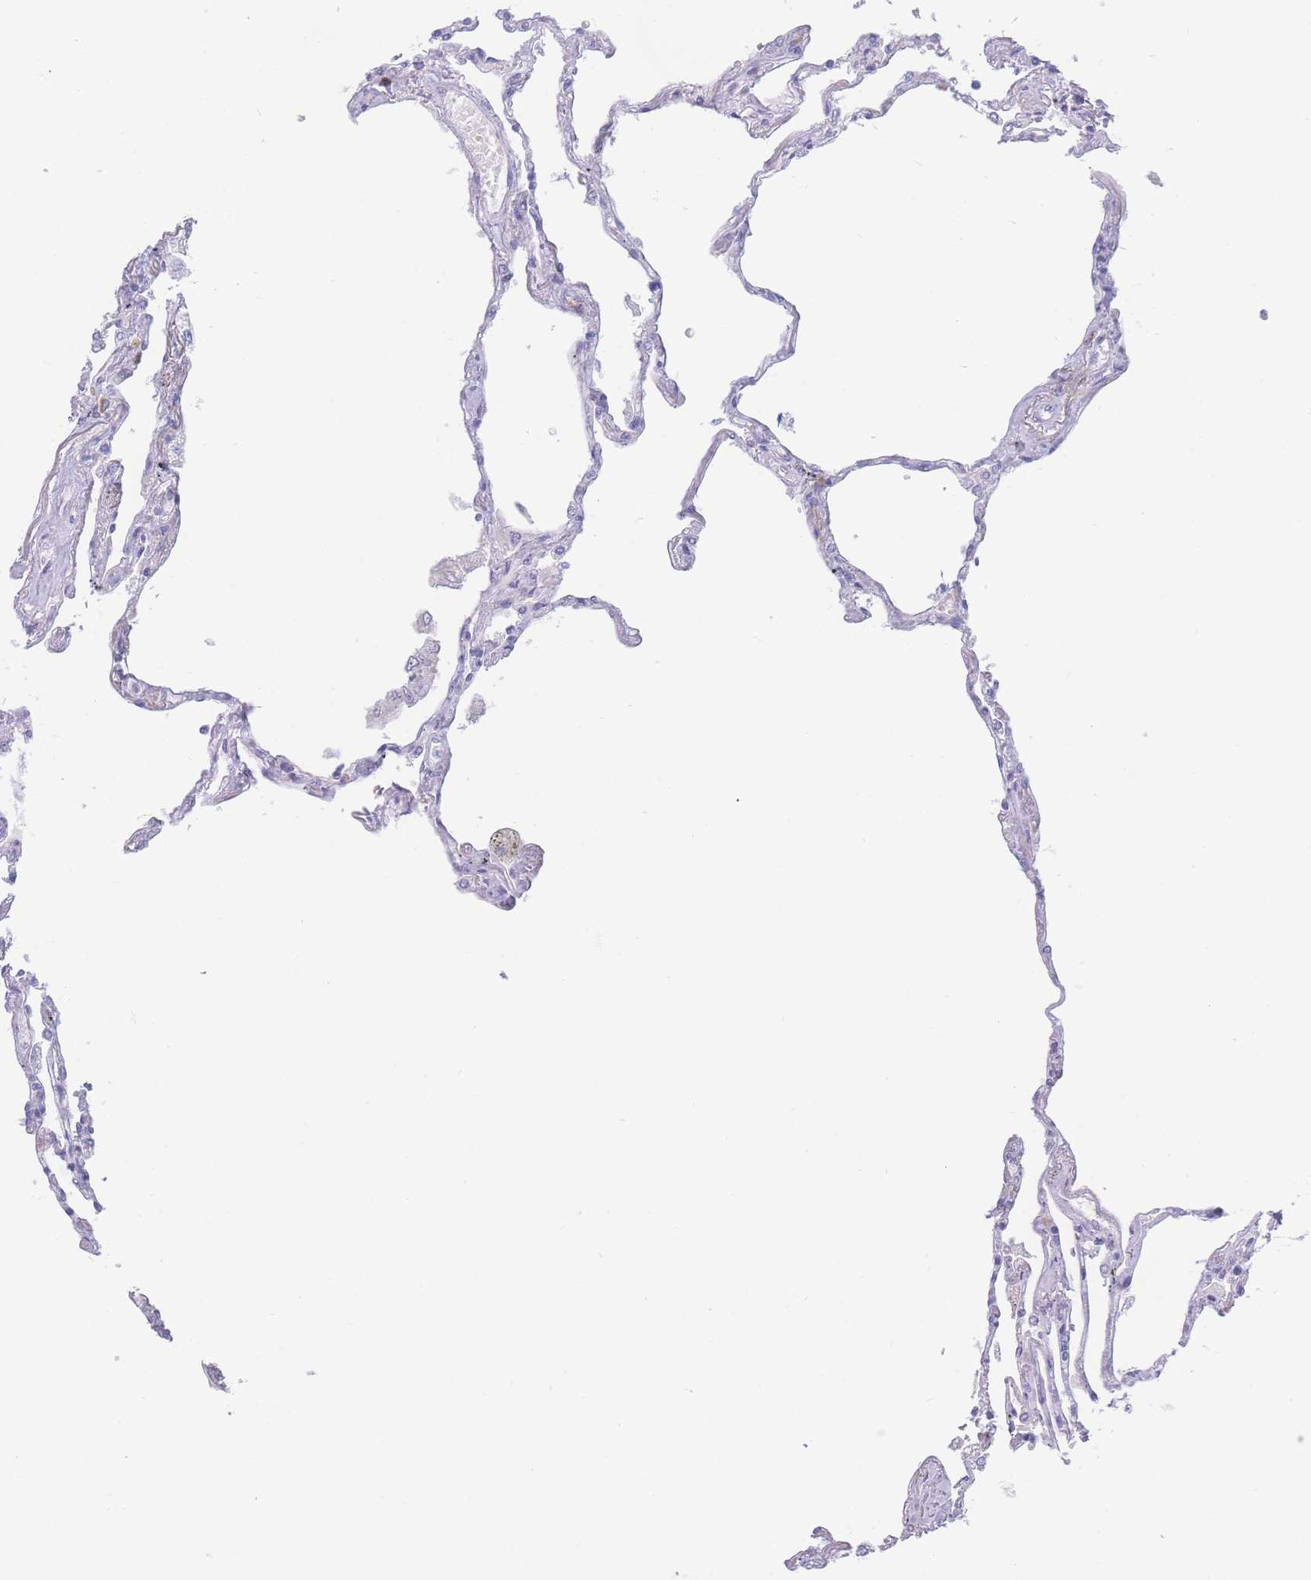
{"staining": {"intensity": "negative", "quantity": "none", "location": "none"}, "tissue": "lung", "cell_type": "Alveolar cells", "image_type": "normal", "snomed": [{"axis": "morphology", "description": "Normal tissue, NOS"}, {"axis": "topography", "description": "Lung"}], "caption": "This micrograph is of unremarkable lung stained with IHC to label a protein in brown with the nuclei are counter-stained blue. There is no staining in alveolar cells. (Brightfield microscopy of DAB immunohistochemistry (IHC) at high magnification).", "gene": "PRSS22", "patient": {"sex": "female", "age": 67}}